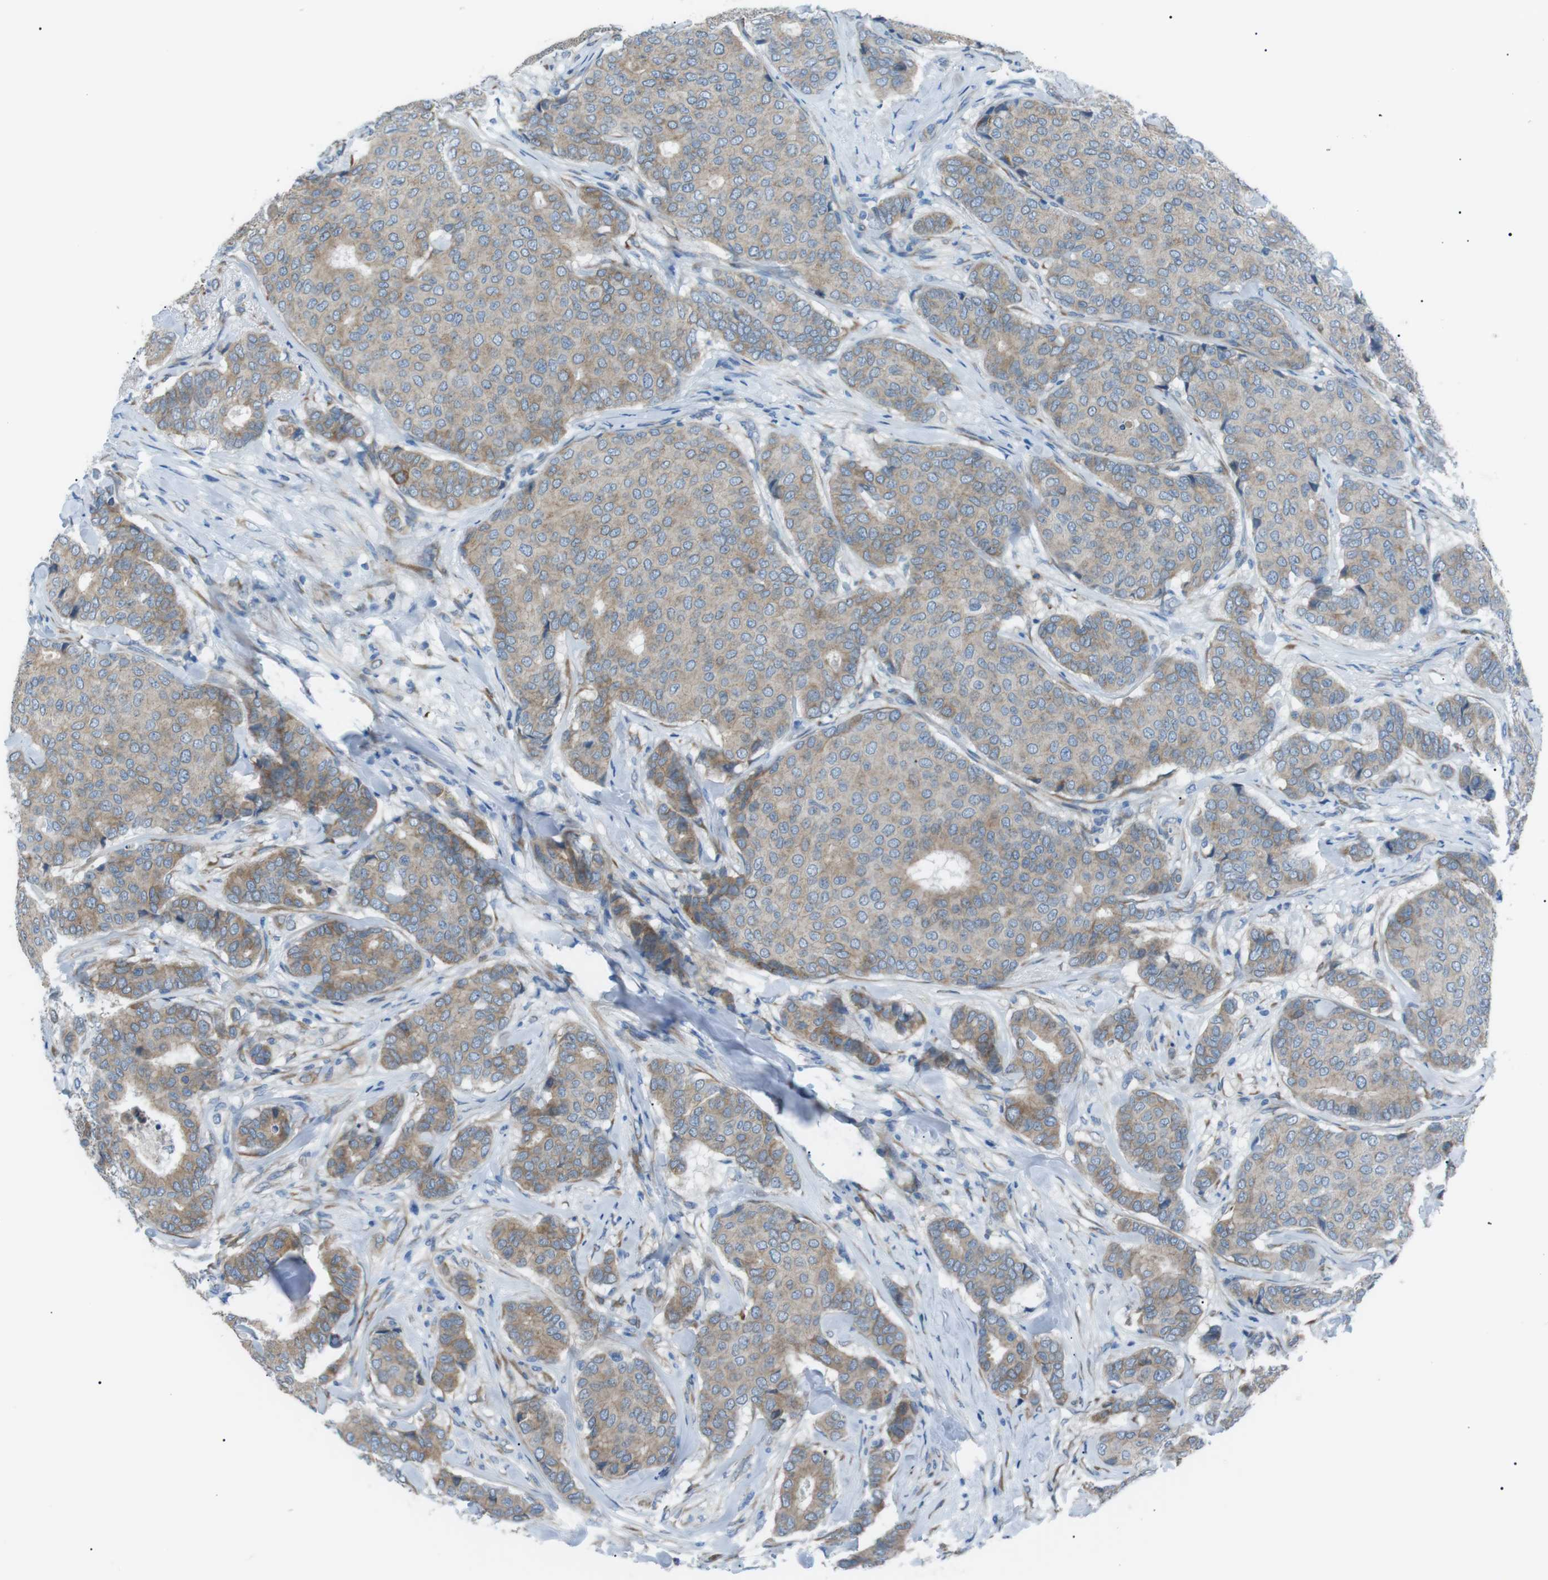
{"staining": {"intensity": "weak", "quantity": ">75%", "location": "cytoplasmic/membranous"}, "tissue": "breast cancer", "cell_type": "Tumor cells", "image_type": "cancer", "snomed": [{"axis": "morphology", "description": "Duct carcinoma"}, {"axis": "topography", "description": "Breast"}], "caption": "A histopathology image of human breast intraductal carcinoma stained for a protein demonstrates weak cytoplasmic/membranous brown staining in tumor cells.", "gene": "MTARC2", "patient": {"sex": "female", "age": 75}}